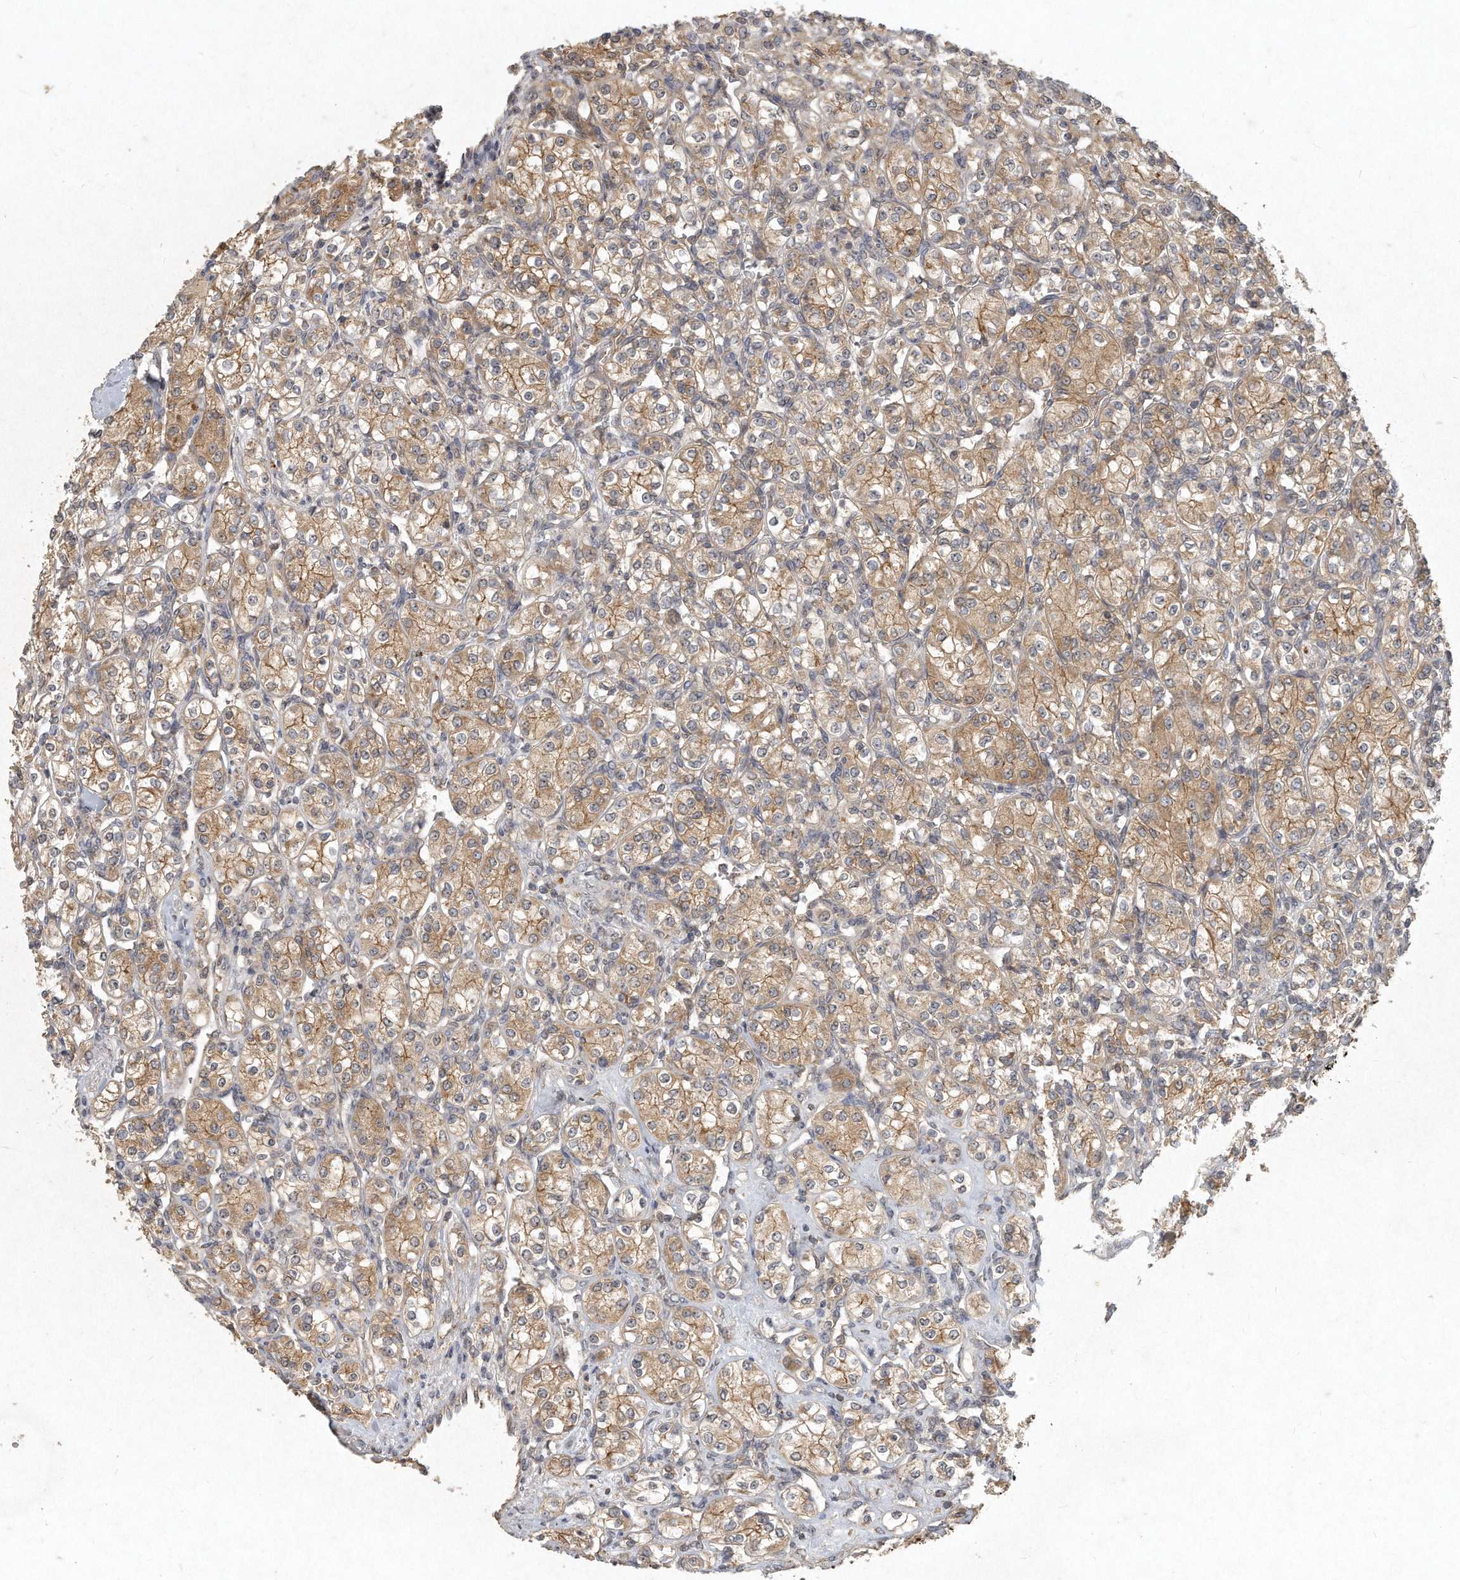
{"staining": {"intensity": "moderate", "quantity": ">75%", "location": "cytoplasmic/membranous"}, "tissue": "renal cancer", "cell_type": "Tumor cells", "image_type": "cancer", "snomed": [{"axis": "morphology", "description": "Adenocarcinoma, NOS"}, {"axis": "topography", "description": "Kidney"}], "caption": "The immunohistochemical stain highlights moderate cytoplasmic/membranous staining in tumor cells of renal cancer tissue.", "gene": "LGALS8", "patient": {"sex": "male", "age": 77}}